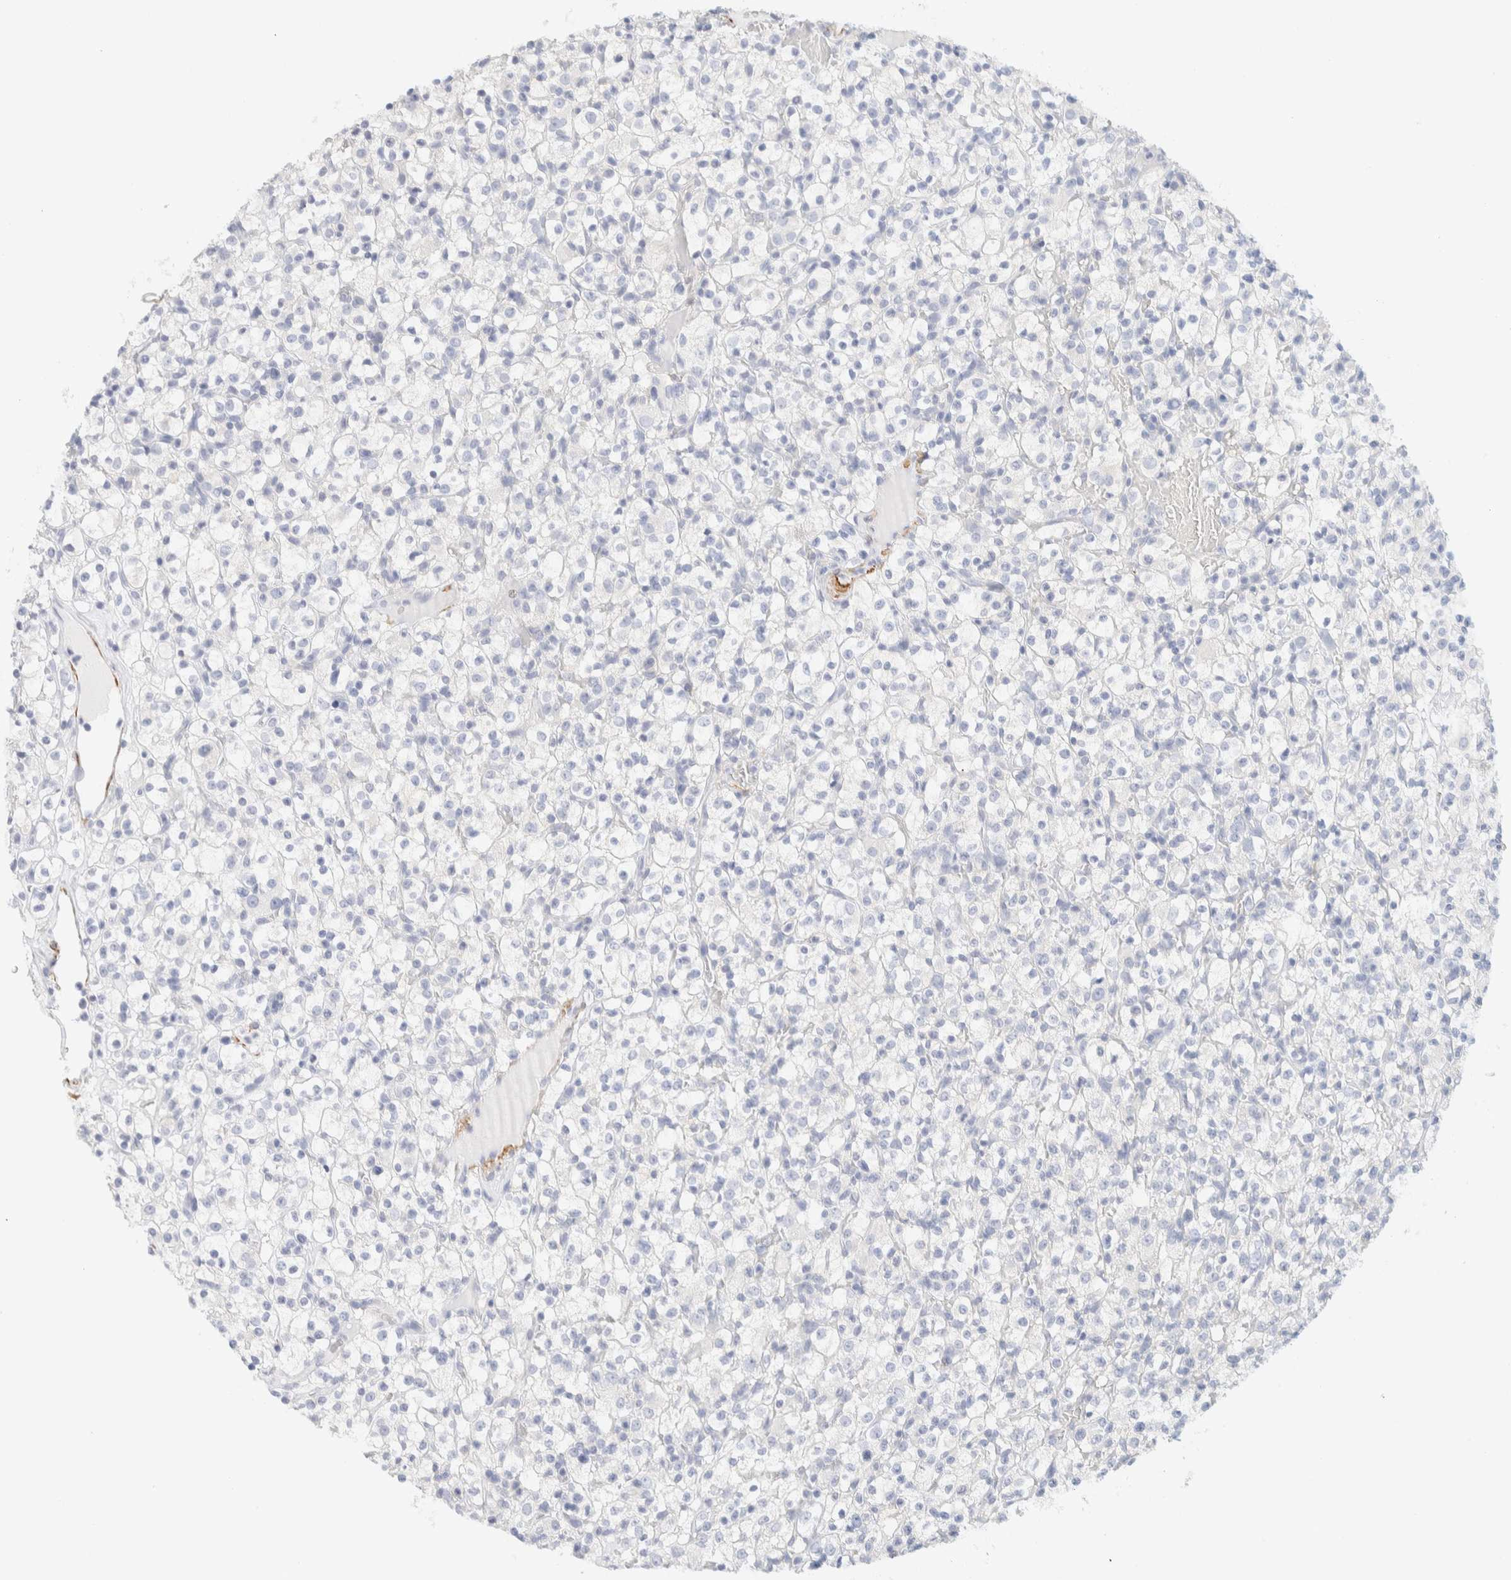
{"staining": {"intensity": "negative", "quantity": "none", "location": "none"}, "tissue": "renal cancer", "cell_type": "Tumor cells", "image_type": "cancer", "snomed": [{"axis": "morphology", "description": "Normal tissue, NOS"}, {"axis": "morphology", "description": "Adenocarcinoma, NOS"}, {"axis": "topography", "description": "Kidney"}], "caption": "The immunohistochemistry (IHC) photomicrograph has no significant positivity in tumor cells of adenocarcinoma (renal) tissue. Nuclei are stained in blue.", "gene": "AFMID", "patient": {"sex": "female", "age": 72}}